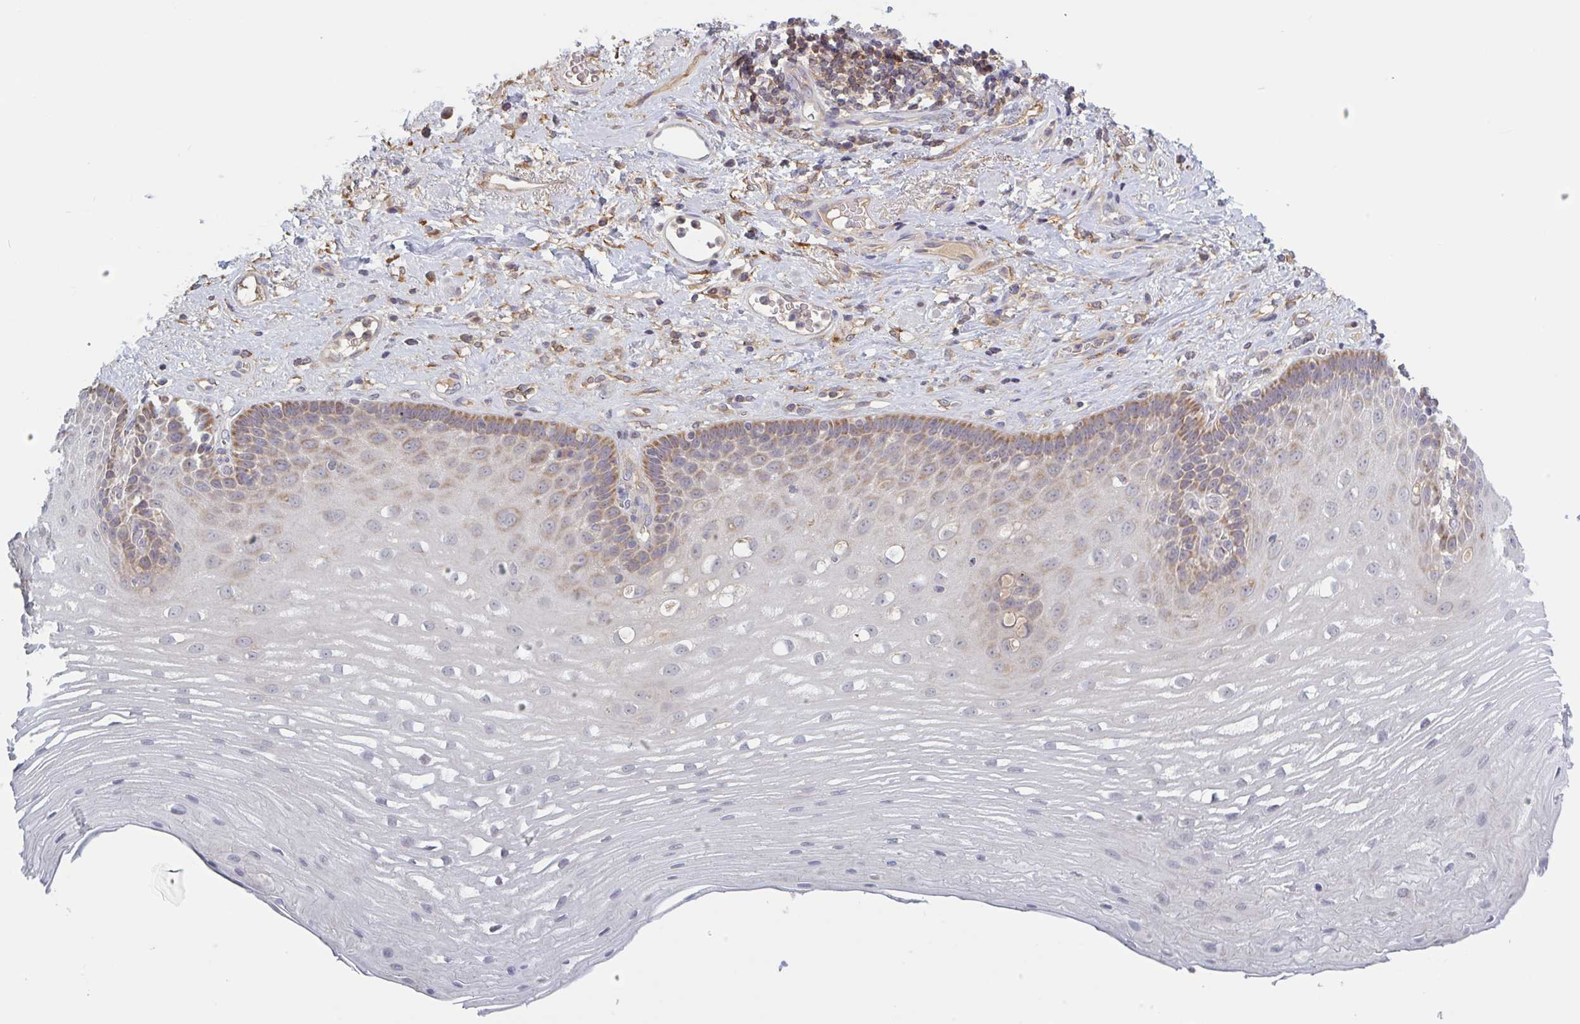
{"staining": {"intensity": "moderate", "quantity": "25%-75%", "location": "cytoplasmic/membranous"}, "tissue": "esophagus", "cell_type": "Squamous epithelial cells", "image_type": "normal", "snomed": [{"axis": "morphology", "description": "Normal tissue, NOS"}, {"axis": "topography", "description": "Esophagus"}], "caption": "Immunohistochemical staining of unremarkable human esophagus exhibits 25%-75% levels of moderate cytoplasmic/membranous protein staining in about 25%-75% of squamous epithelial cells.", "gene": "SURF1", "patient": {"sex": "male", "age": 62}}